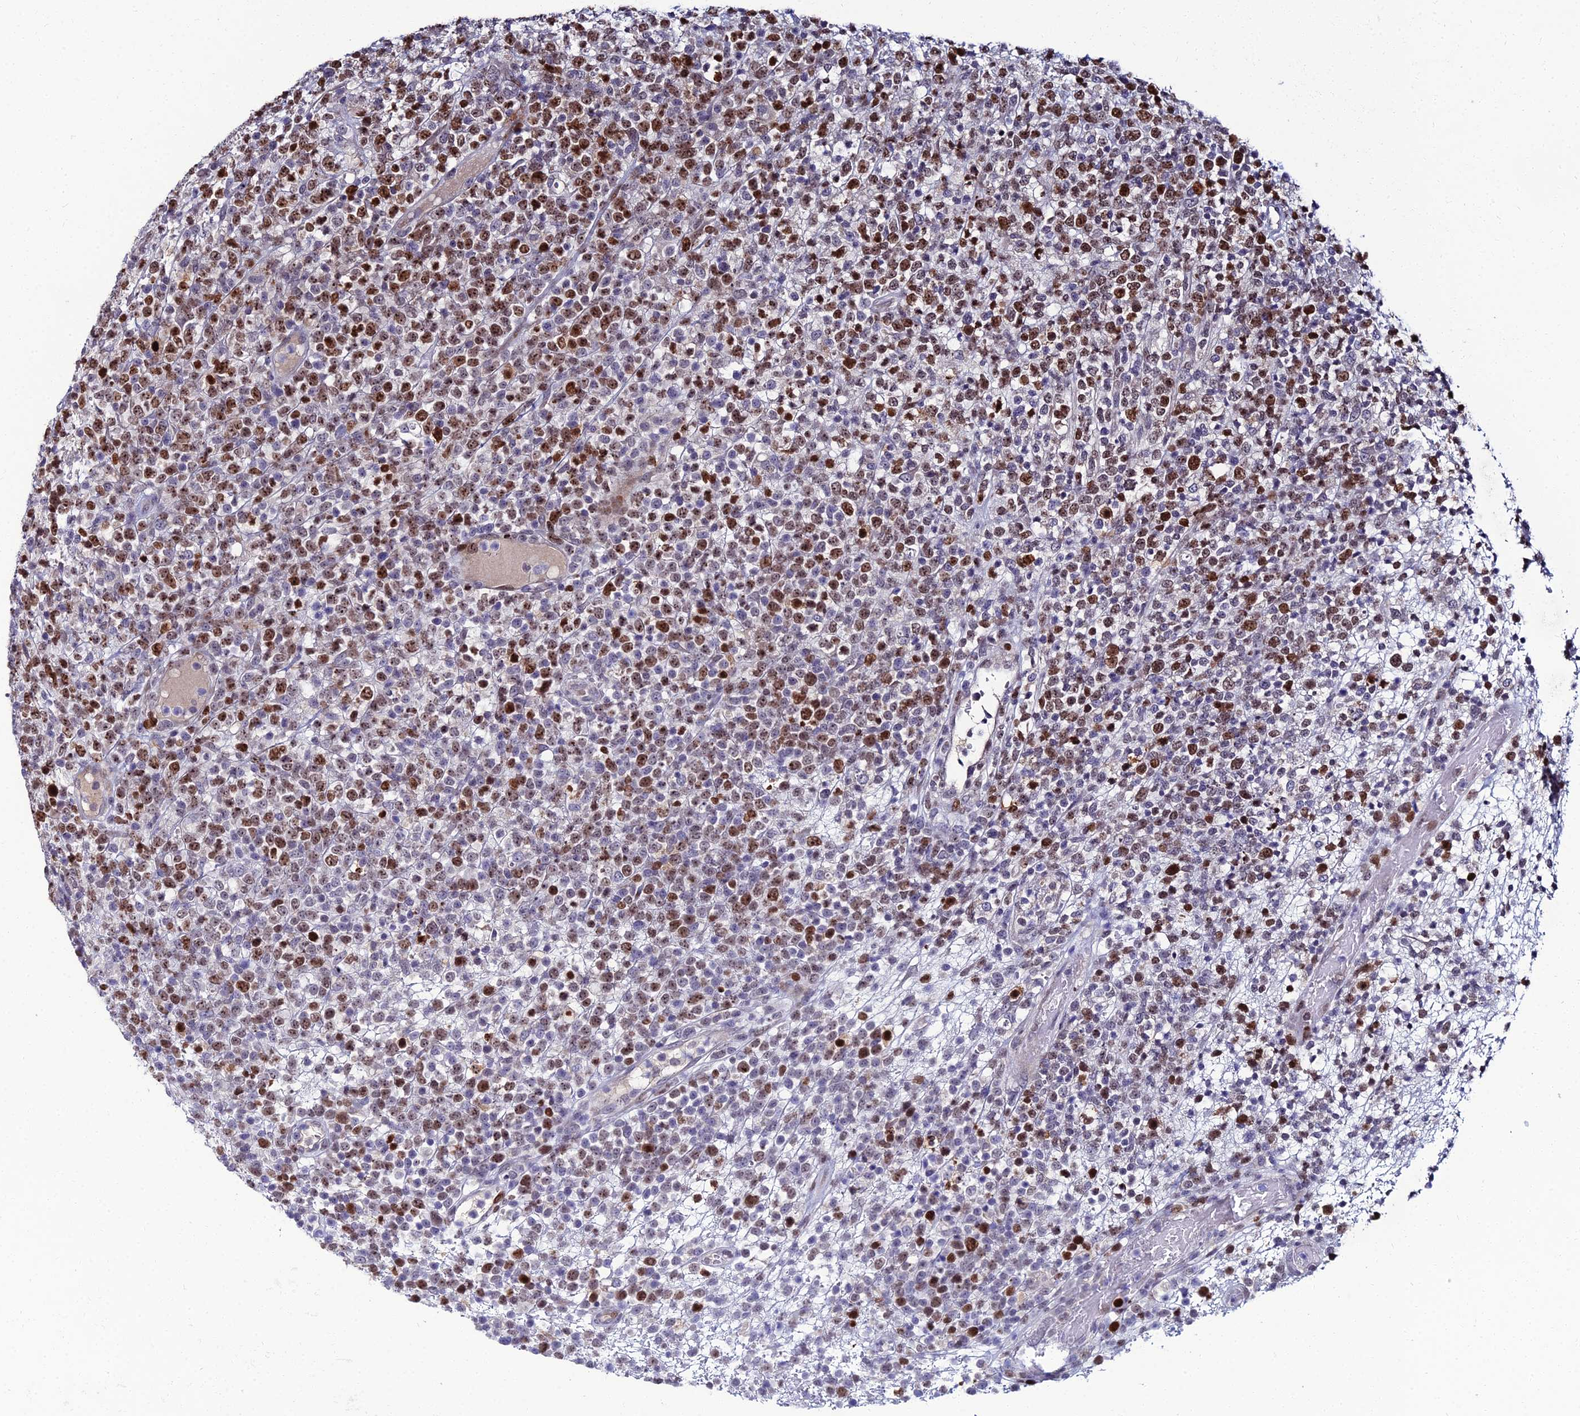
{"staining": {"intensity": "strong", "quantity": "25%-75%", "location": "nuclear"}, "tissue": "lymphoma", "cell_type": "Tumor cells", "image_type": "cancer", "snomed": [{"axis": "morphology", "description": "Malignant lymphoma, non-Hodgkin's type, High grade"}, {"axis": "topography", "description": "Colon"}], "caption": "Strong nuclear positivity for a protein is present in approximately 25%-75% of tumor cells of malignant lymphoma, non-Hodgkin's type (high-grade) using immunohistochemistry (IHC).", "gene": "TAF9B", "patient": {"sex": "female", "age": 53}}